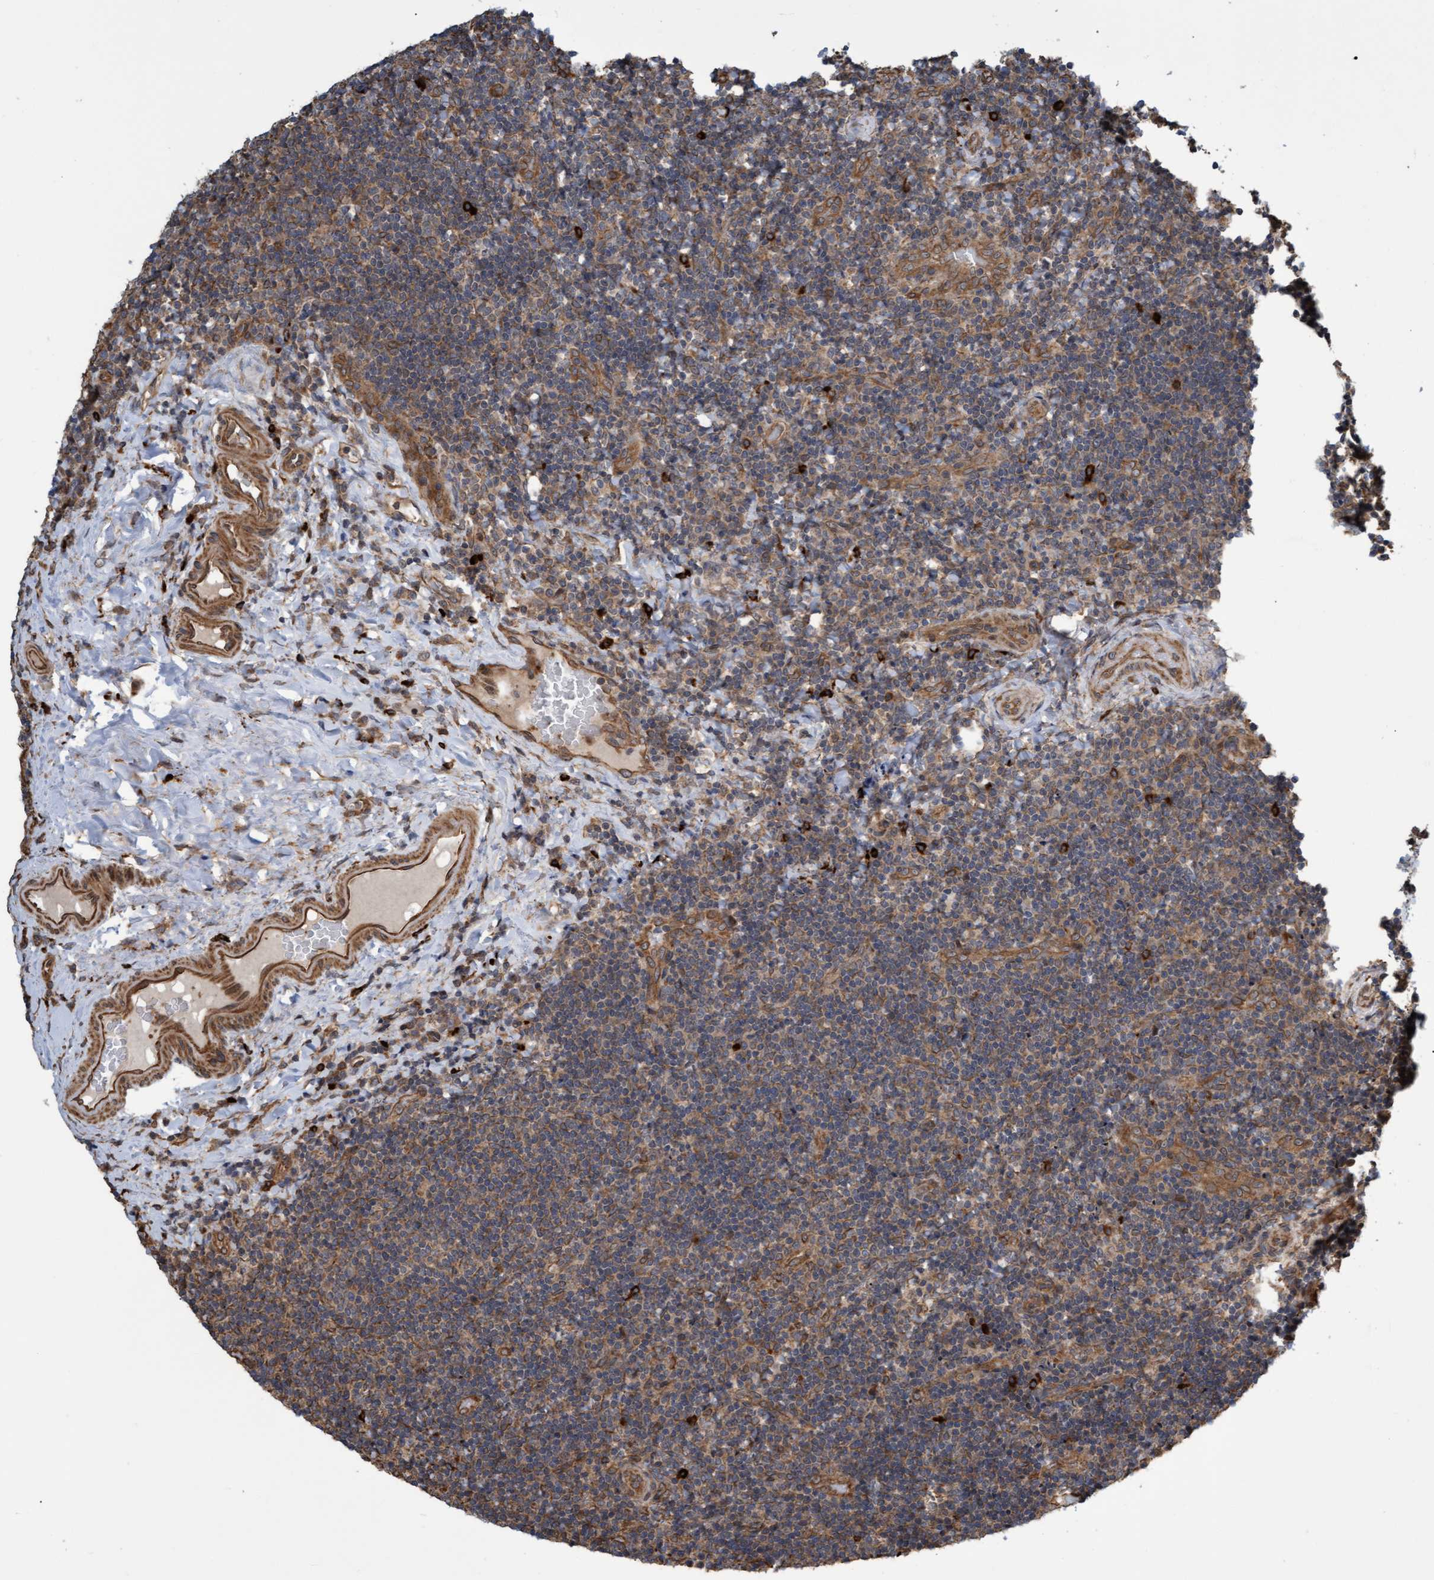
{"staining": {"intensity": "weak", "quantity": ">75%", "location": "cytoplasmic/membranous"}, "tissue": "lymphoma", "cell_type": "Tumor cells", "image_type": "cancer", "snomed": [{"axis": "morphology", "description": "Malignant lymphoma, non-Hodgkin's type, High grade"}, {"axis": "topography", "description": "Tonsil"}], "caption": "IHC micrograph of neoplastic tissue: human lymphoma stained using IHC exhibits low levels of weak protein expression localized specifically in the cytoplasmic/membranous of tumor cells, appearing as a cytoplasmic/membranous brown color.", "gene": "TNFRSF10B", "patient": {"sex": "female", "age": 36}}